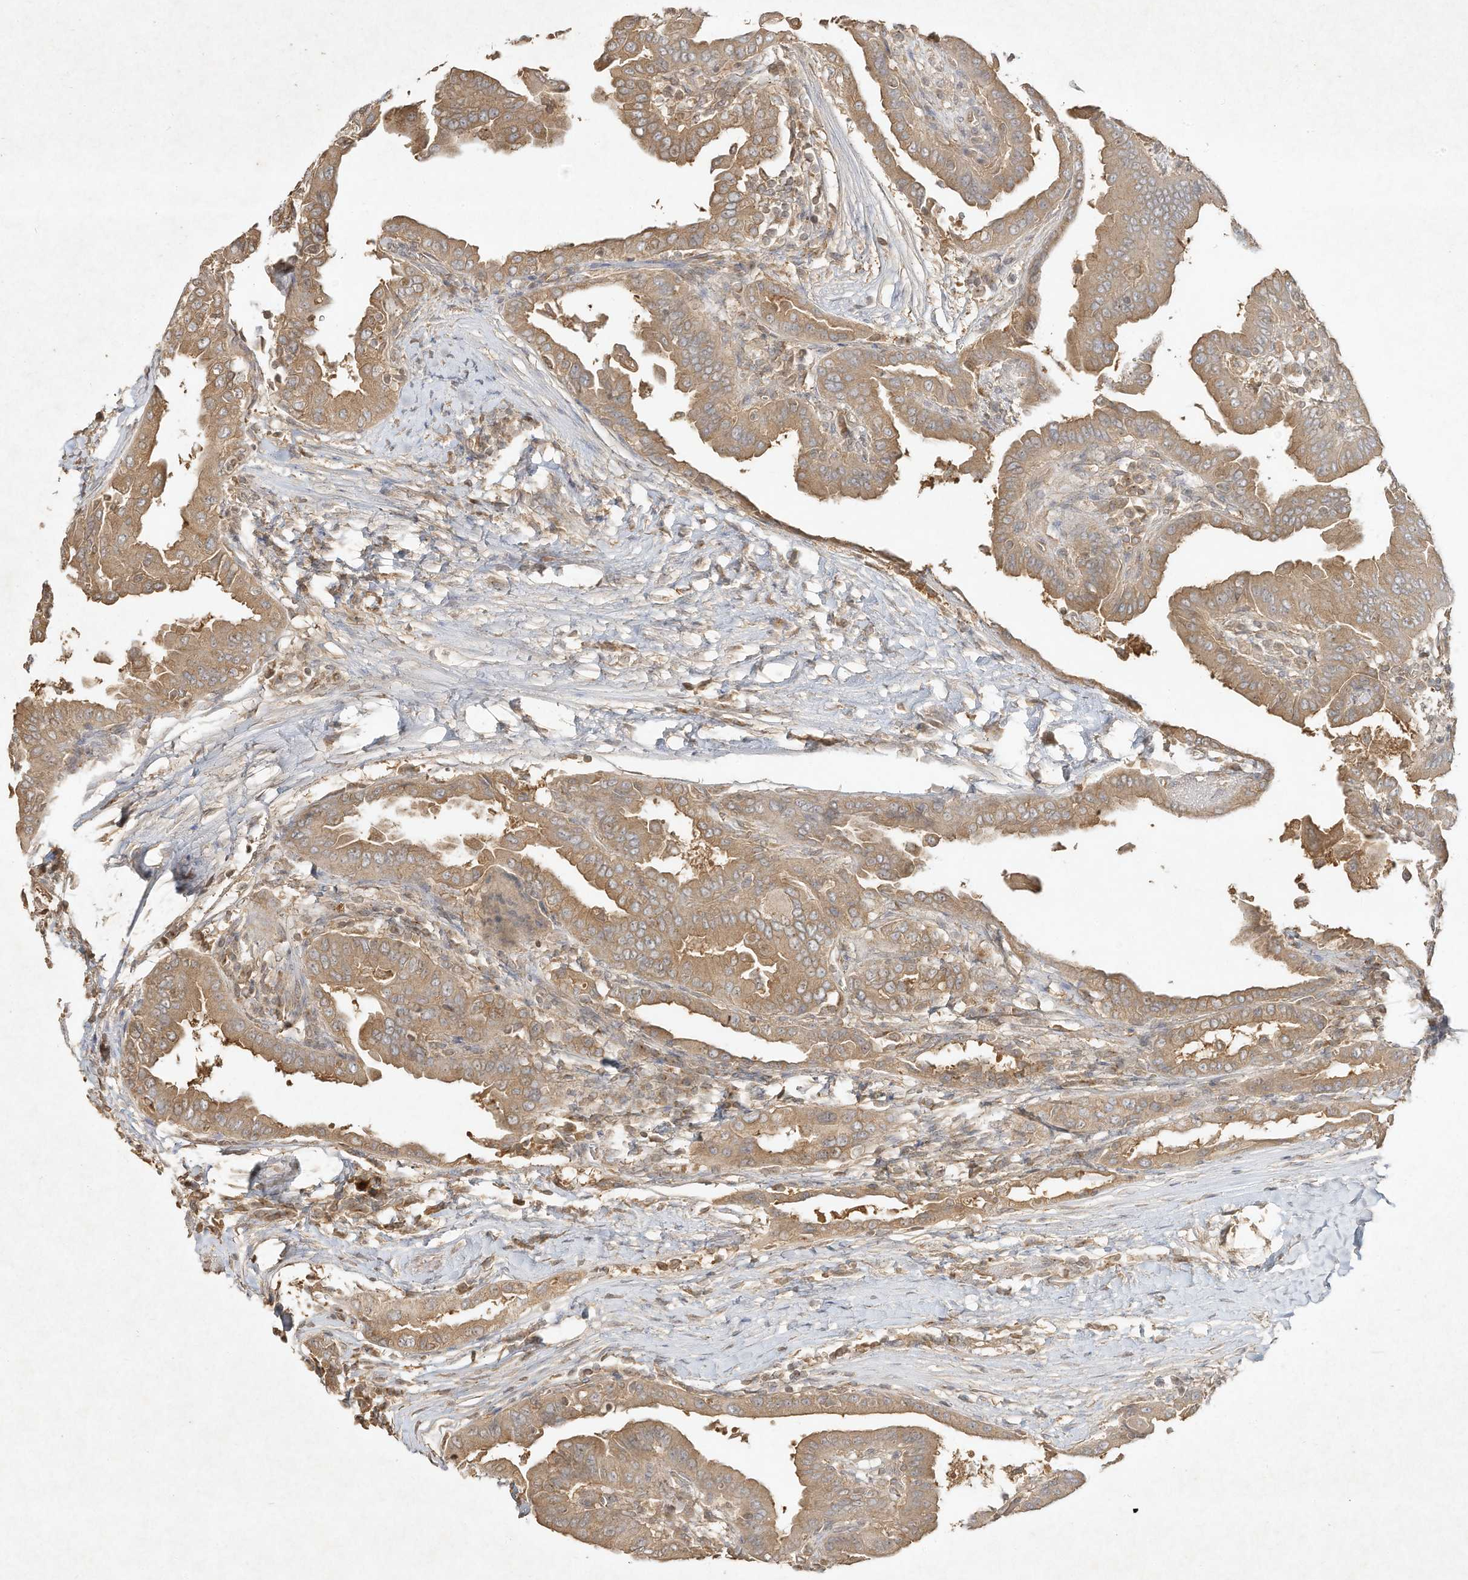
{"staining": {"intensity": "moderate", "quantity": ">75%", "location": "cytoplasmic/membranous"}, "tissue": "thyroid cancer", "cell_type": "Tumor cells", "image_type": "cancer", "snomed": [{"axis": "morphology", "description": "Papillary adenocarcinoma, NOS"}, {"axis": "topography", "description": "Thyroid gland"}], "caption": "Protein staining reveals moderate cytoplasmic/membranous staining in about >75% of tumor cells in thyroid papillary adenocarcinoma. Immunohistochemistry (ihc) stains the protein in brown and the nuclei are stained blue.", "gene": "DYNC1I2", "patient": {"sex": "male", "age": 33}}